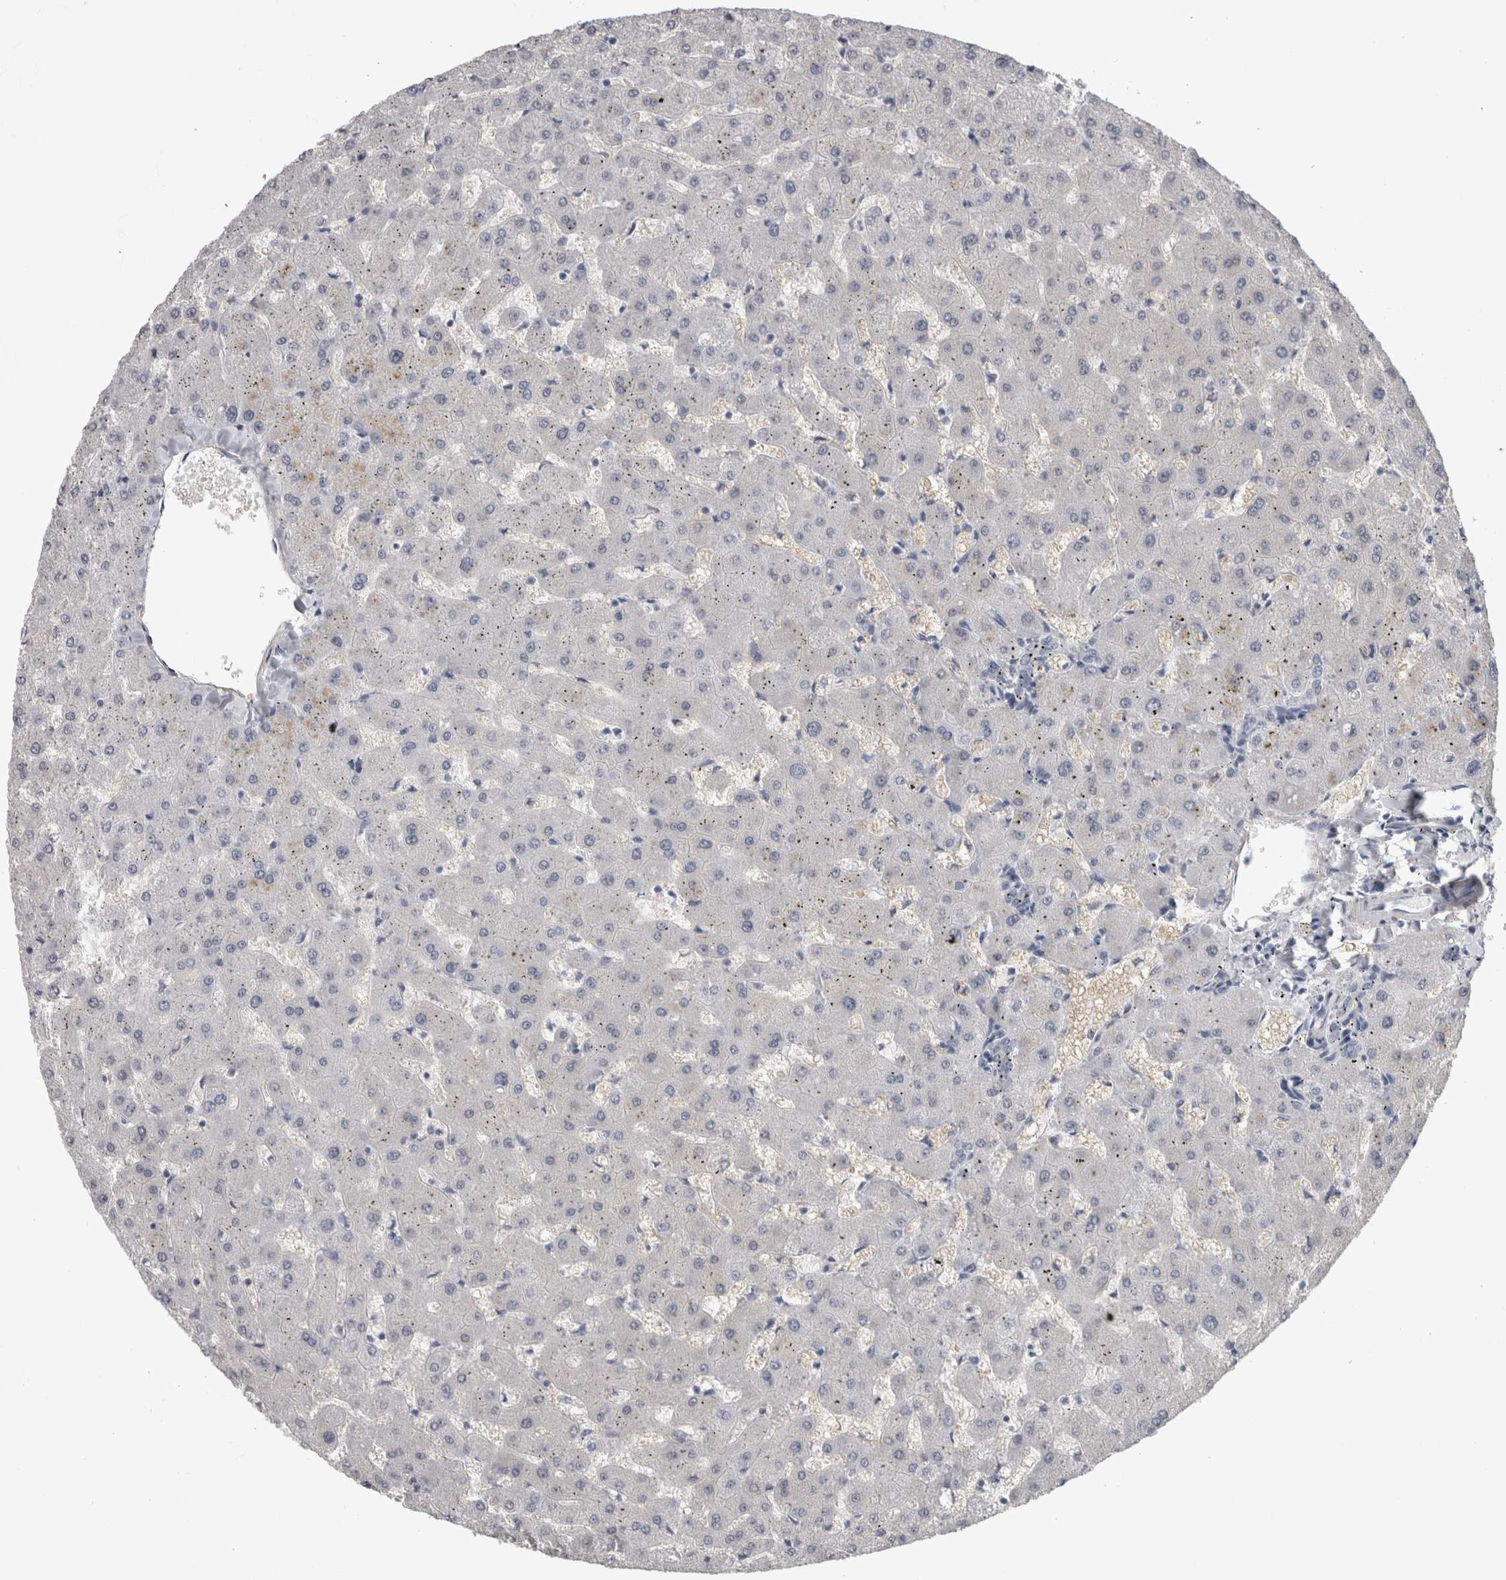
{"staining": {"intensity": "negative", "quantity": "none", "location": "none"}, "tissue": "liver", "cell_type": "Cholangiocytes", "image_type": "normal", "snomed": [{"axis": "morphology", "description": "Normal tissue, NOS"}, {"axis": "topography", "description": "Liver"}], "caption": "Immunohistochemistry (IHC) histopathology image of unremarkable human liver stained for a protein (brown), which shows no positivity in cholangiocytes. The staining was performed using DAB (3,3'-diaminobenzidine) to visualize the protein expression in brown, while the nuclei were stained in blue with hematoxylin (Magnification: 20x).", "gene": "AFMID", "patient": {"sex": "female", "age": 63}}